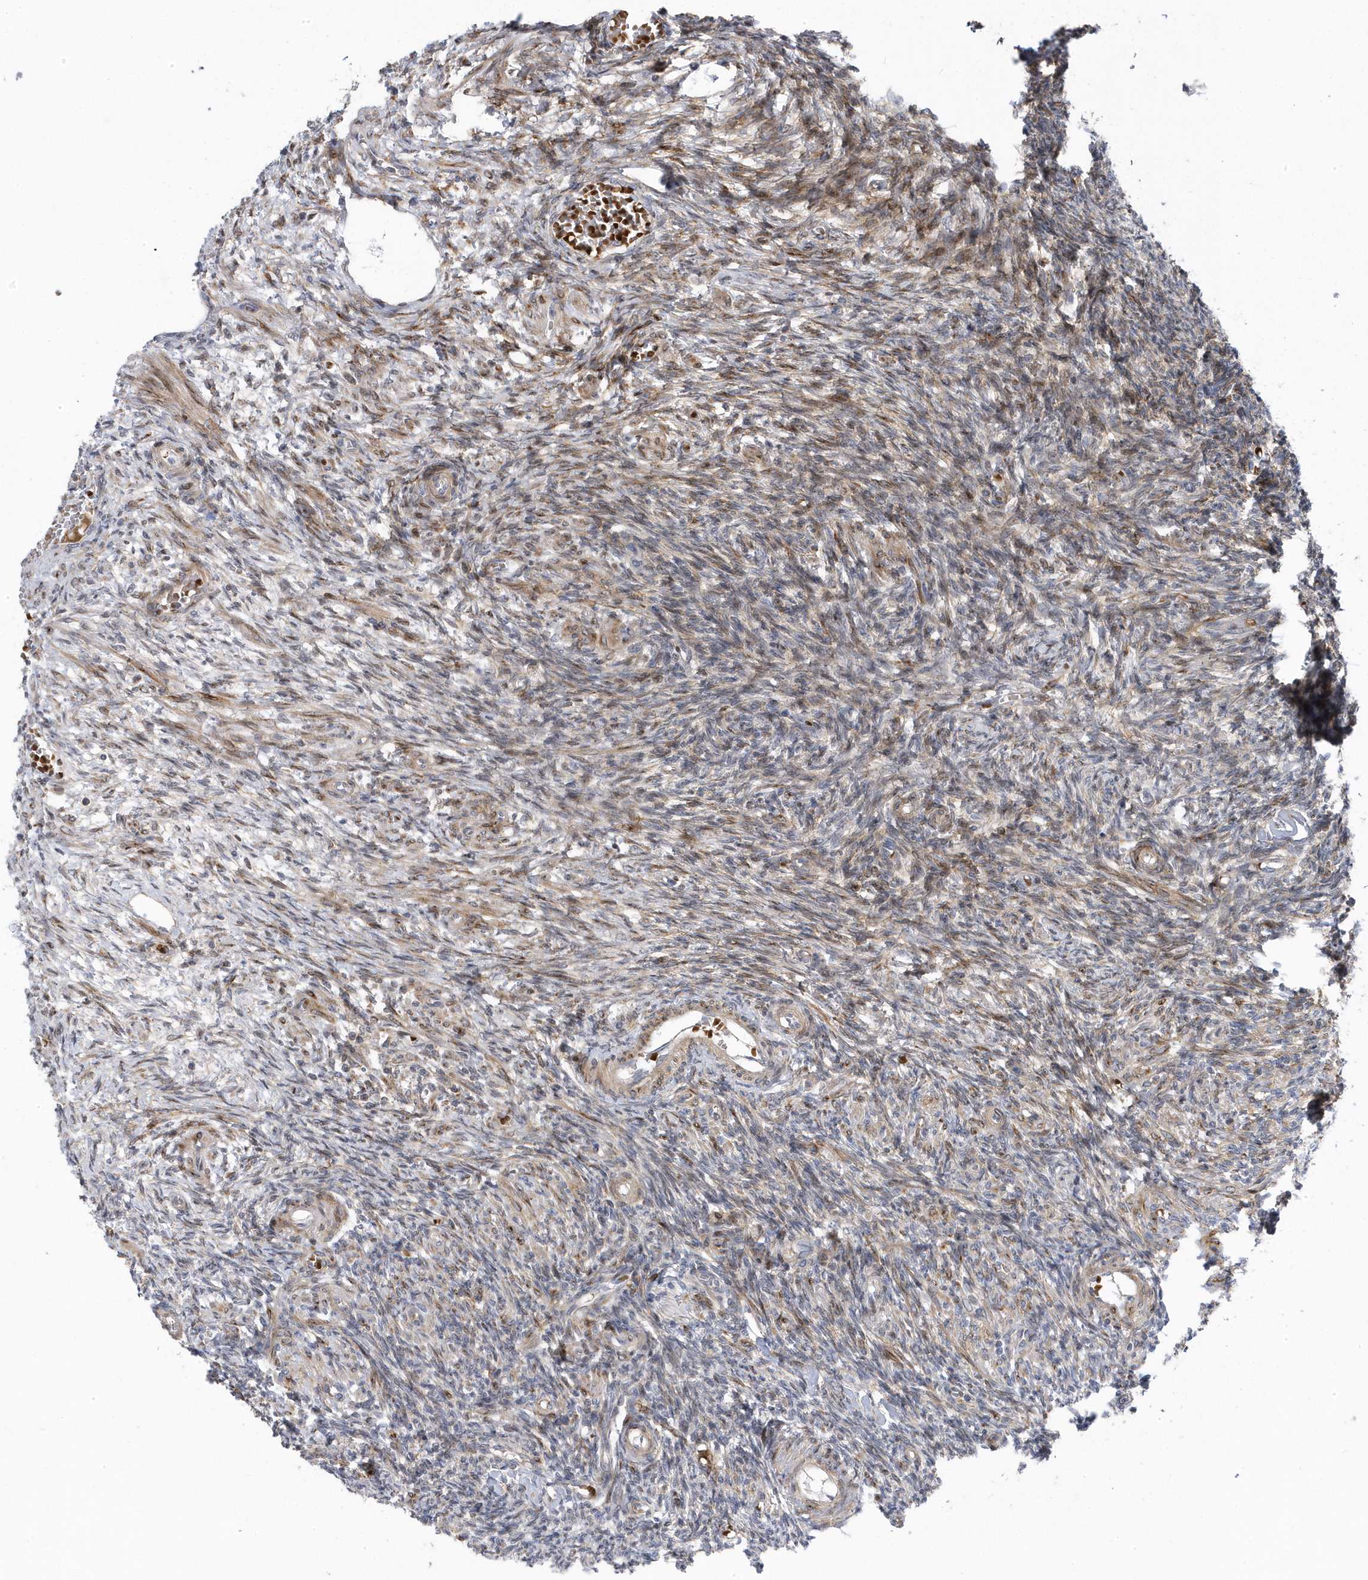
{"staining": {"intensity": "weak", "quantity": "25%-75%", "location": "cytoplasmic/membranous,nuclear"}, "tissue": "ovary", "cell_type": "Ovarian stroma cells", "image_type": "normal", "snomed": [{"axis": "morphology", "description": "Normal tissue, NOS"}, {"axis": "topography", "description": "Ovary"}], "caption": "DAB immunohistochemical staining of unremarkable ovary exhibits weak cytoplasmic/membranous,nuclear protein expression in approximately 25%-75% of ovarian stroma cells.", "gene": "MAP7D3", "patient": {"sex": "female", "age": 27}}